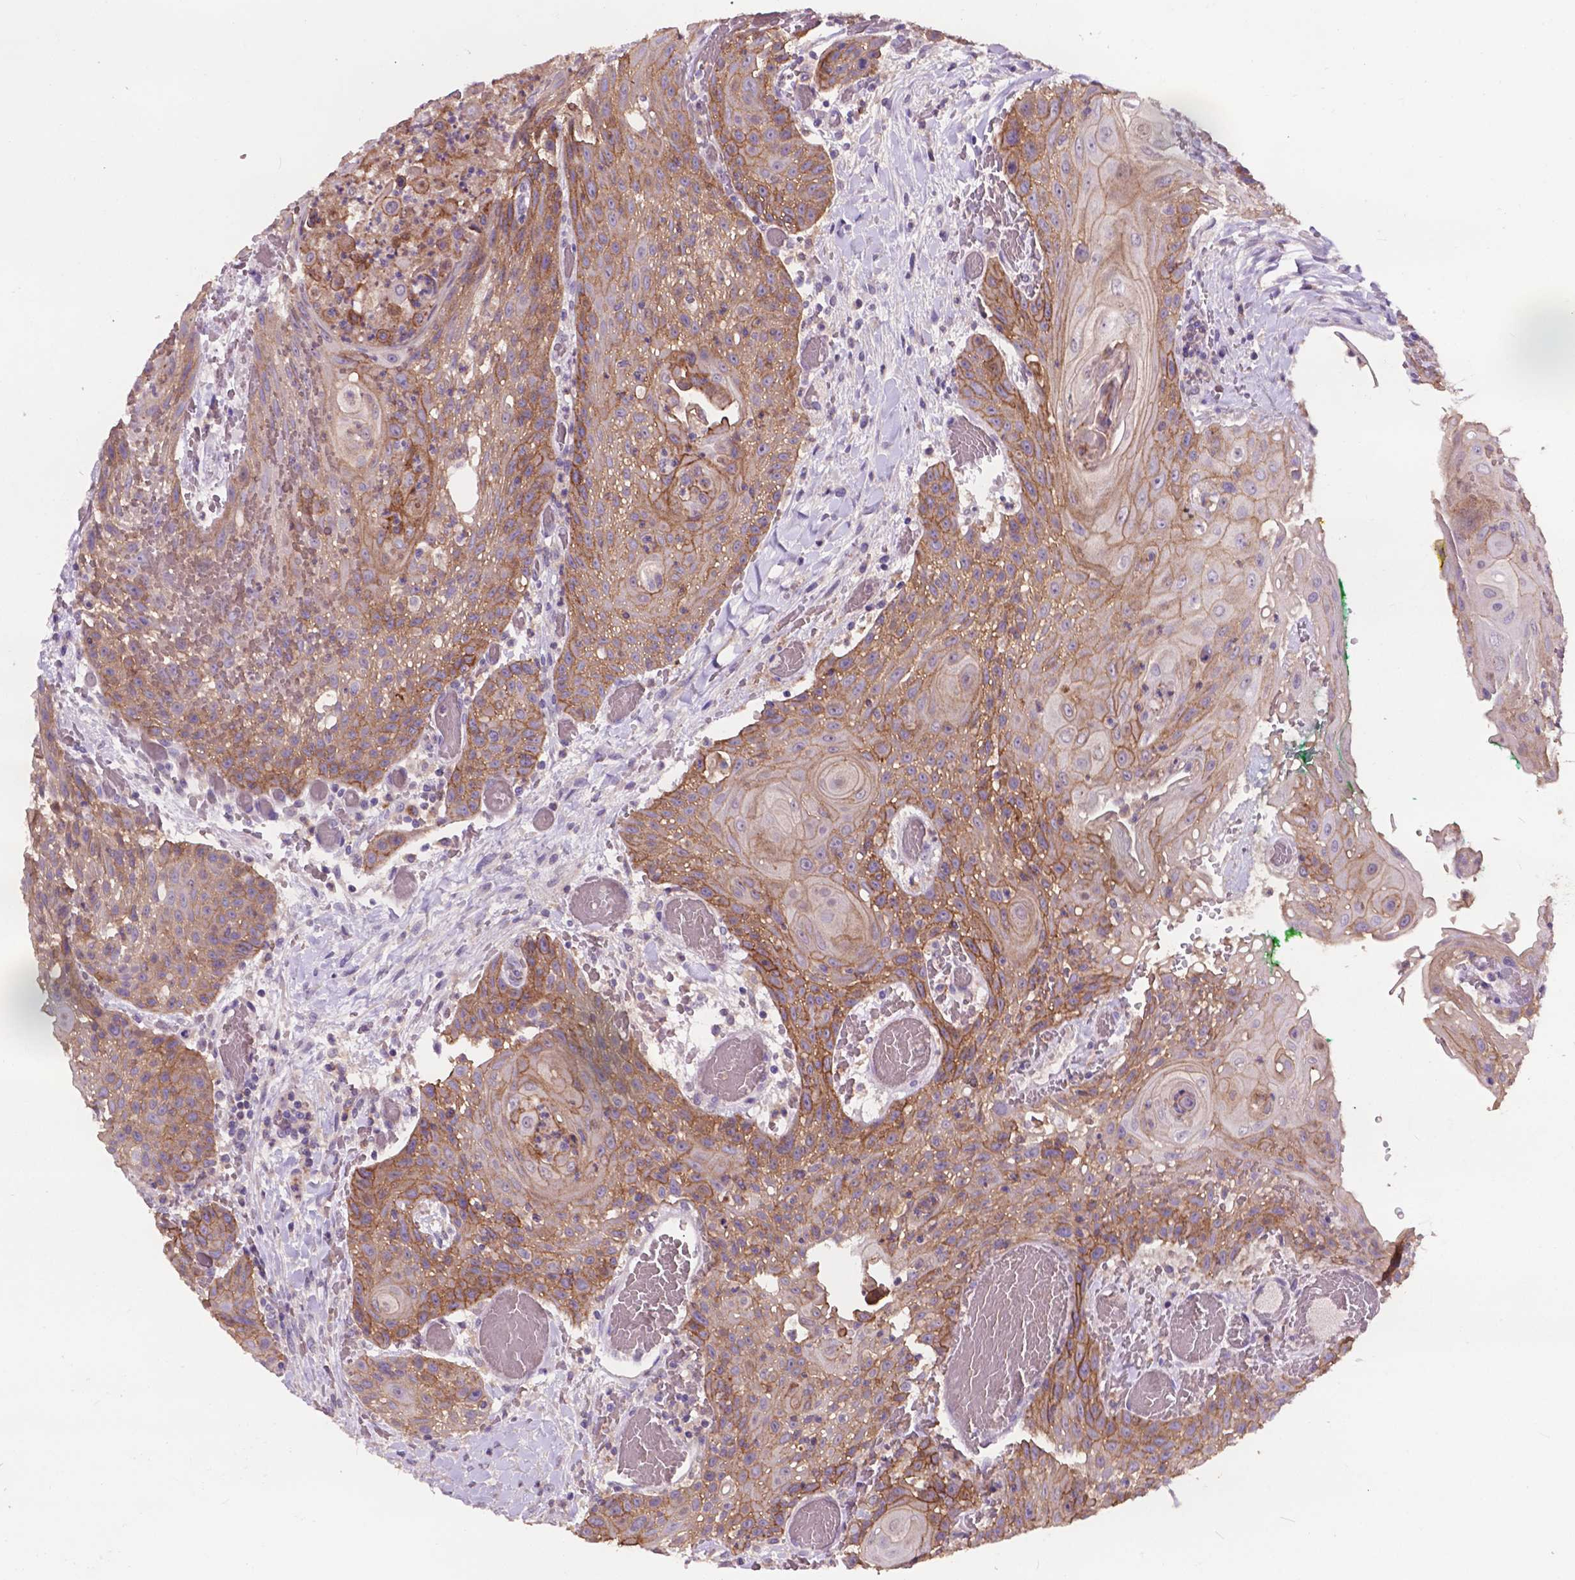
{"staining": {"intensity": "moderate", "quantity": "25%-75%", "location": "cytoplasmic/membranous"}, "tissue": "head and neck cancer", "cell_type": "Tumor cells", "image_type": "cancer", "snomed": [{"axis": "morphology", "description": "Squamous cell carcinoma, NOS"}, {"axis": "topography", "description": "Head-Neck"}], "caption": "High-power microscopy captured an immunohistochemistry (IHC) photomicrograph of squamous cell carcinoma (head and neck), revealing moderate cytoplasmic/membranous staining in approximately 25%-75% of tumor cells.", "gene": "PLSCR1", "patient": {"sex": "male", "age": 69}}